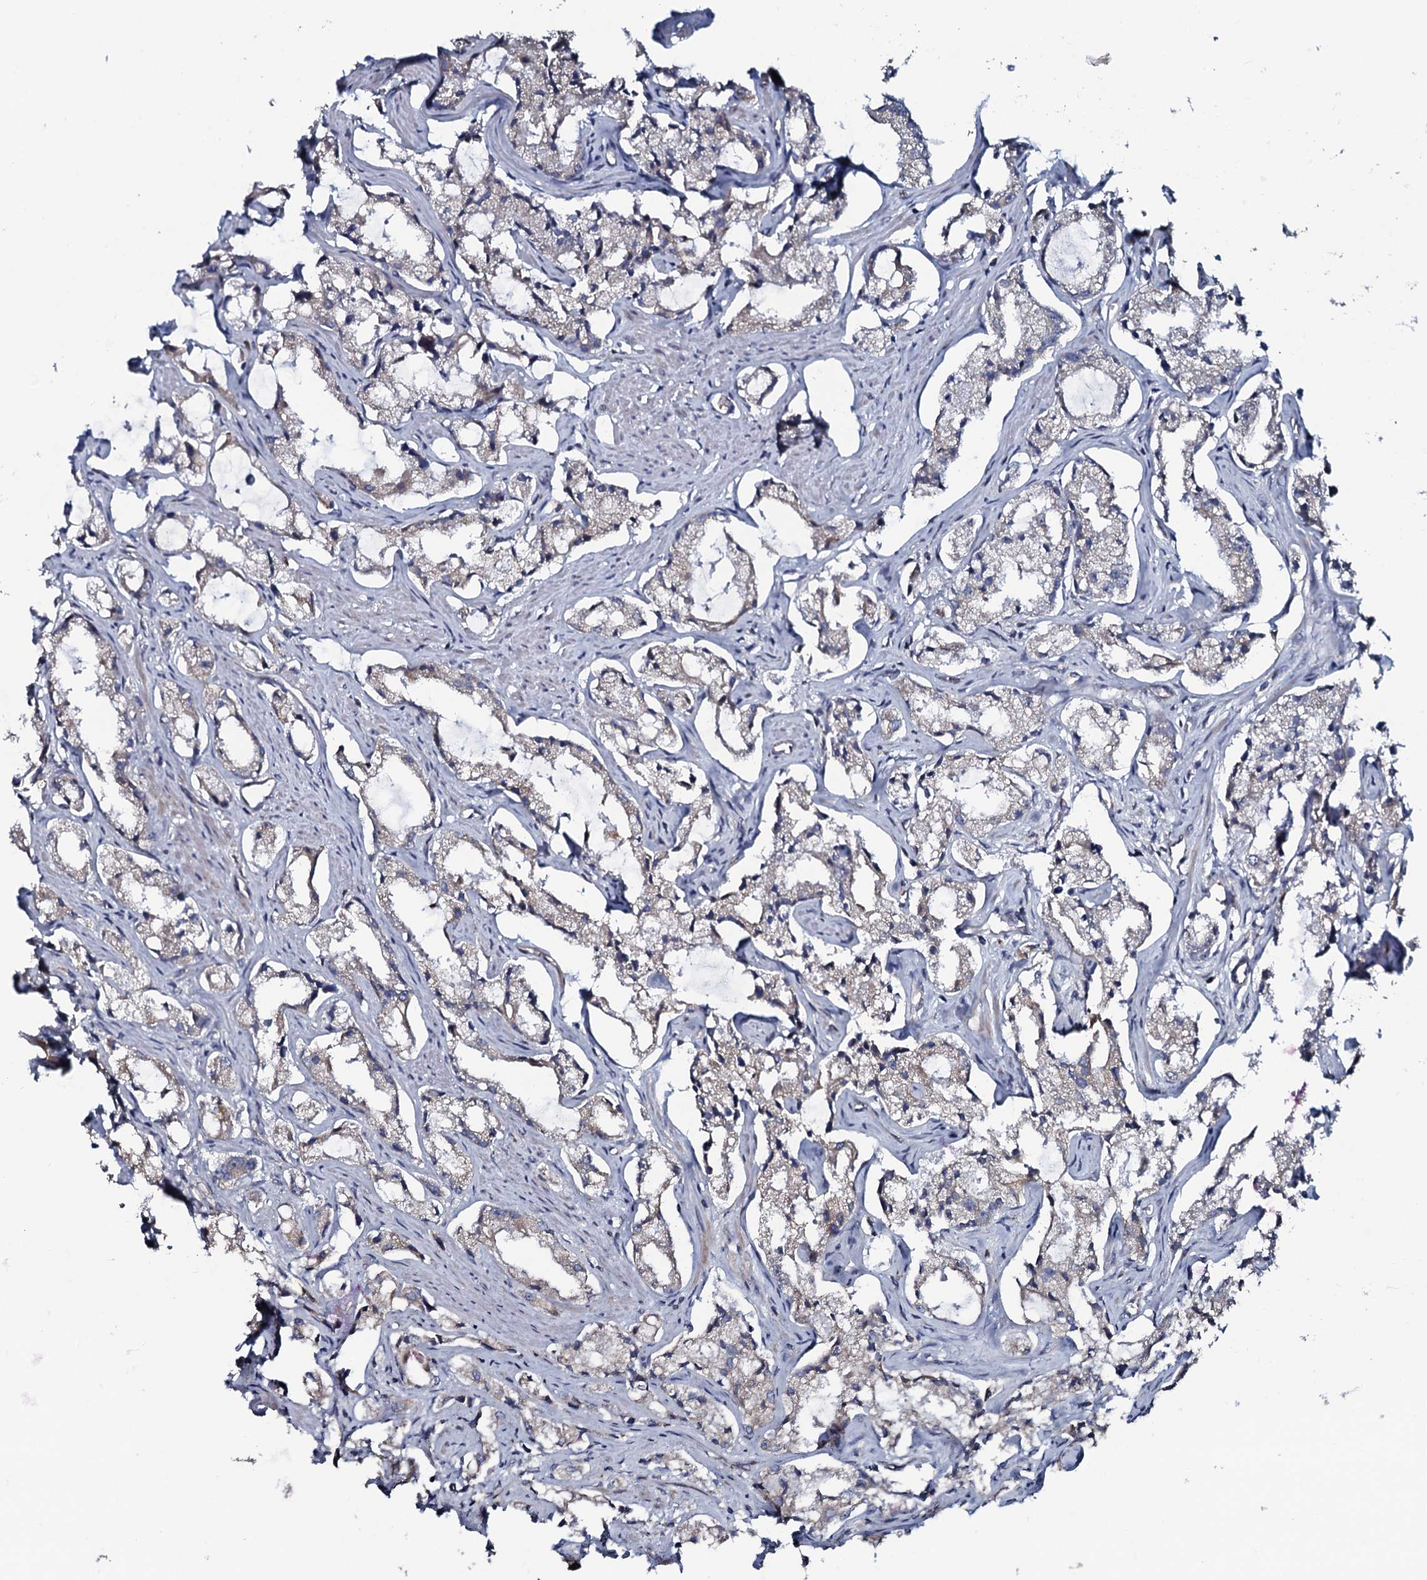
{"staining": {"intensity": "weak", "quantity": "25%-75%", "location": "cytoplasmic/membranous"}, "tissue": "prostate cancer", "cell_type": "Tumor cells", "image_type": "cancer", "snomed": [{"axis": "morphology", "description": "Adenocarcinoma, High grade"}, {"axis": "topography", "description": "Prostate"}], "caption": "The image reveals immunohistochemical staining of prostate cancer. There is weak cytoplasmic/membranous expression is seen in about 25%-75% of tumor cells.", "gene": "TMEM151A", "patient": {"sex": "male", "age": 66}}